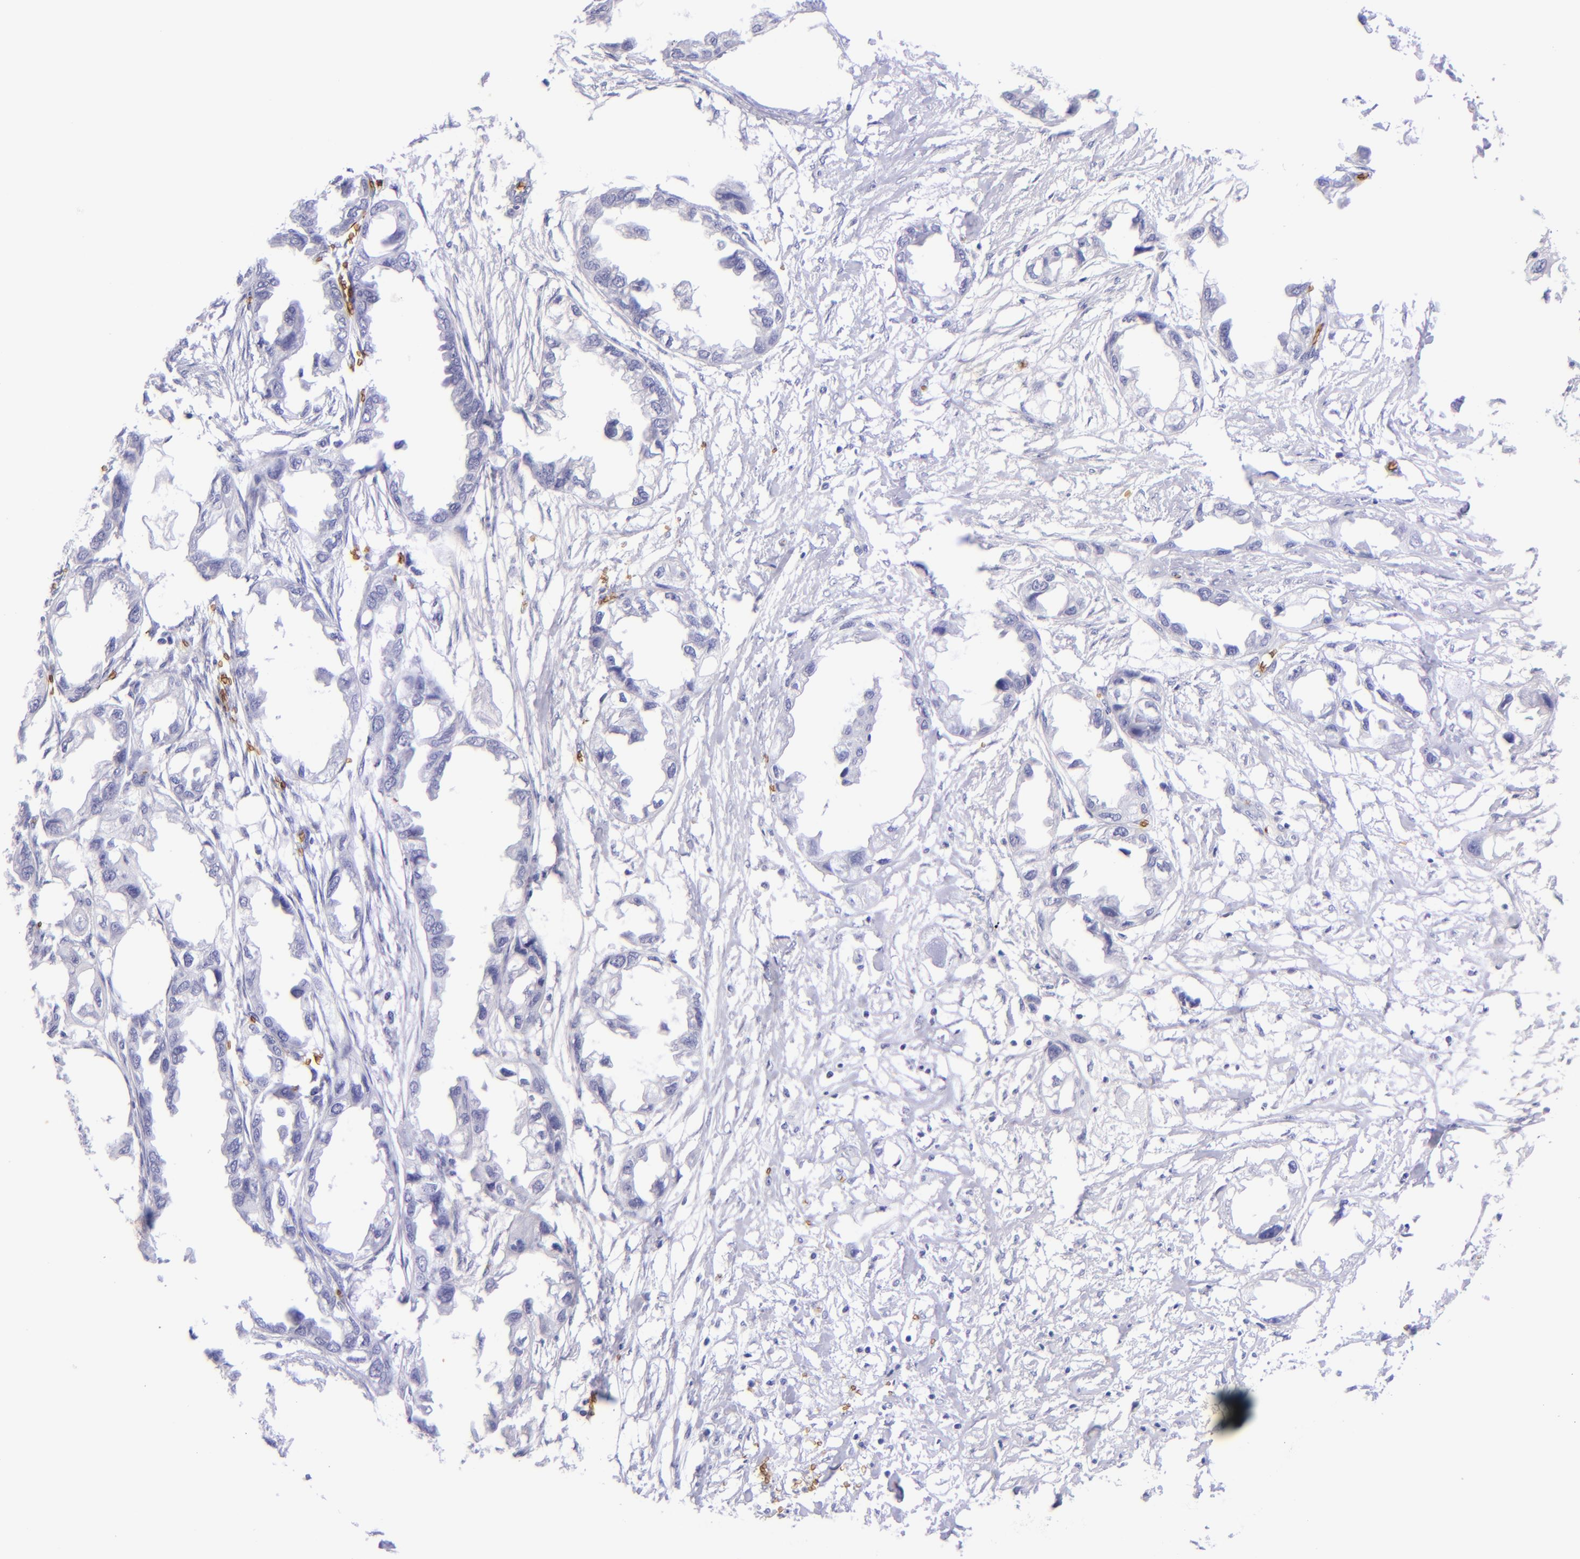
{"staining": {"intensity": "negative", "quantity": "none", "location": "none"}, "tissue": "endometrial cancer", "cell_type": "Tumor cells", "image_type": "cancer", "snomed": [{"axis": "morphology", "description": "Adenocarcinoma, NOS"}, {"axis": "topography", "description": "Endometrium"}], "caption": "This is an immunohistochemistry (IHC) micrograph of adenocarcinoma (endometrial). There is no positivity in tumor cells.", "gene": "GYPA", "patient": {"sex": "female", "age": 67}}